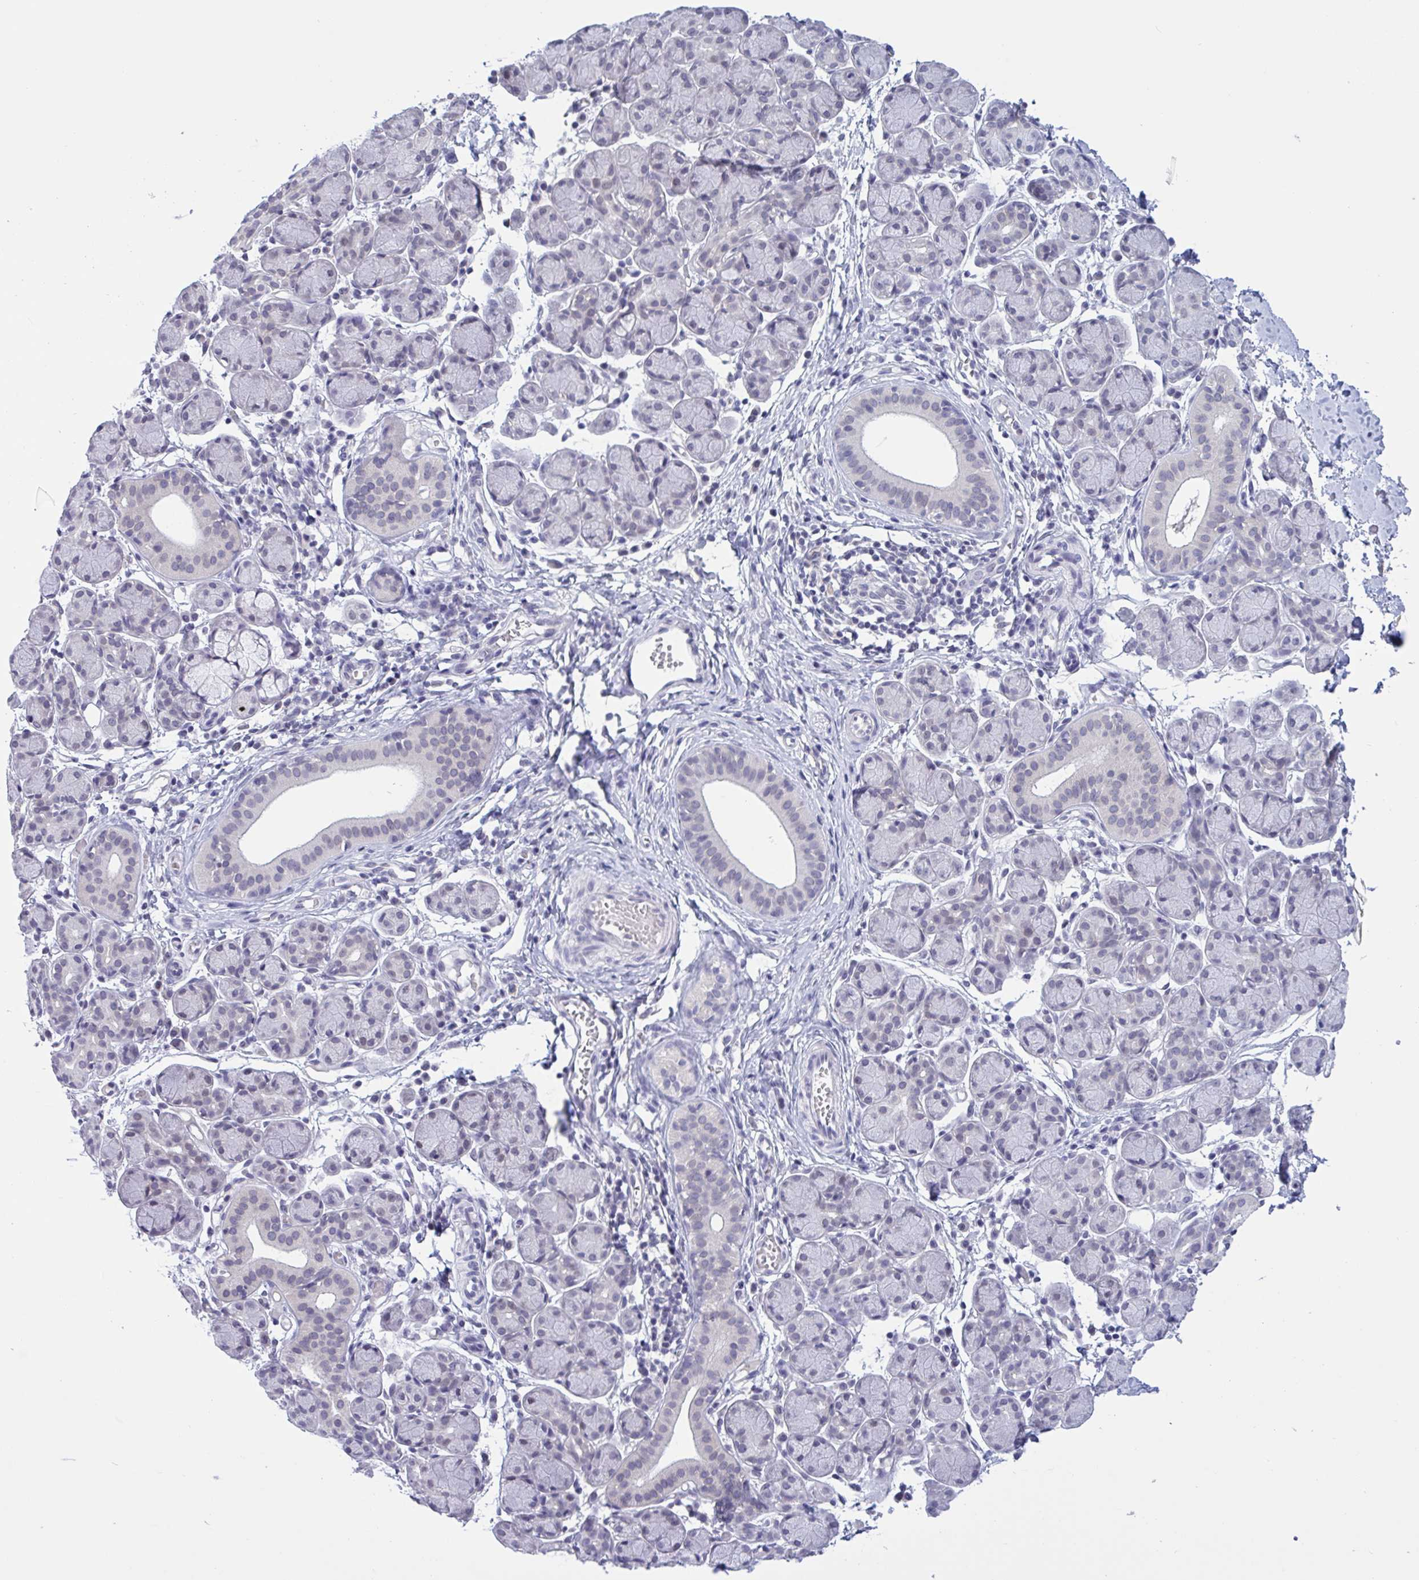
{"staining": {"intensity": "negative", "quantity": "none", "location": "none"}, "tissue": "salivary gland", "cell_type": "Glandular cells", "image_type": "normal", "snomed": [{"axis": "morphology", "description": "Normal tissue, NOS"}, {"axis": "morphology", "description": "Inflammation, NOS"}, {"axis": "topography", "description": "Lymph node"}, {"axis": "topography", "description": "Salivary gland"}], "caption": "Glandular cells are negative for brown protein staining in benign salivary gland. (DAB immunohistochemistry (IHC), high magnification).", "gene": "SERPINB13", "patient": {"sex": "male", "age": 3}}